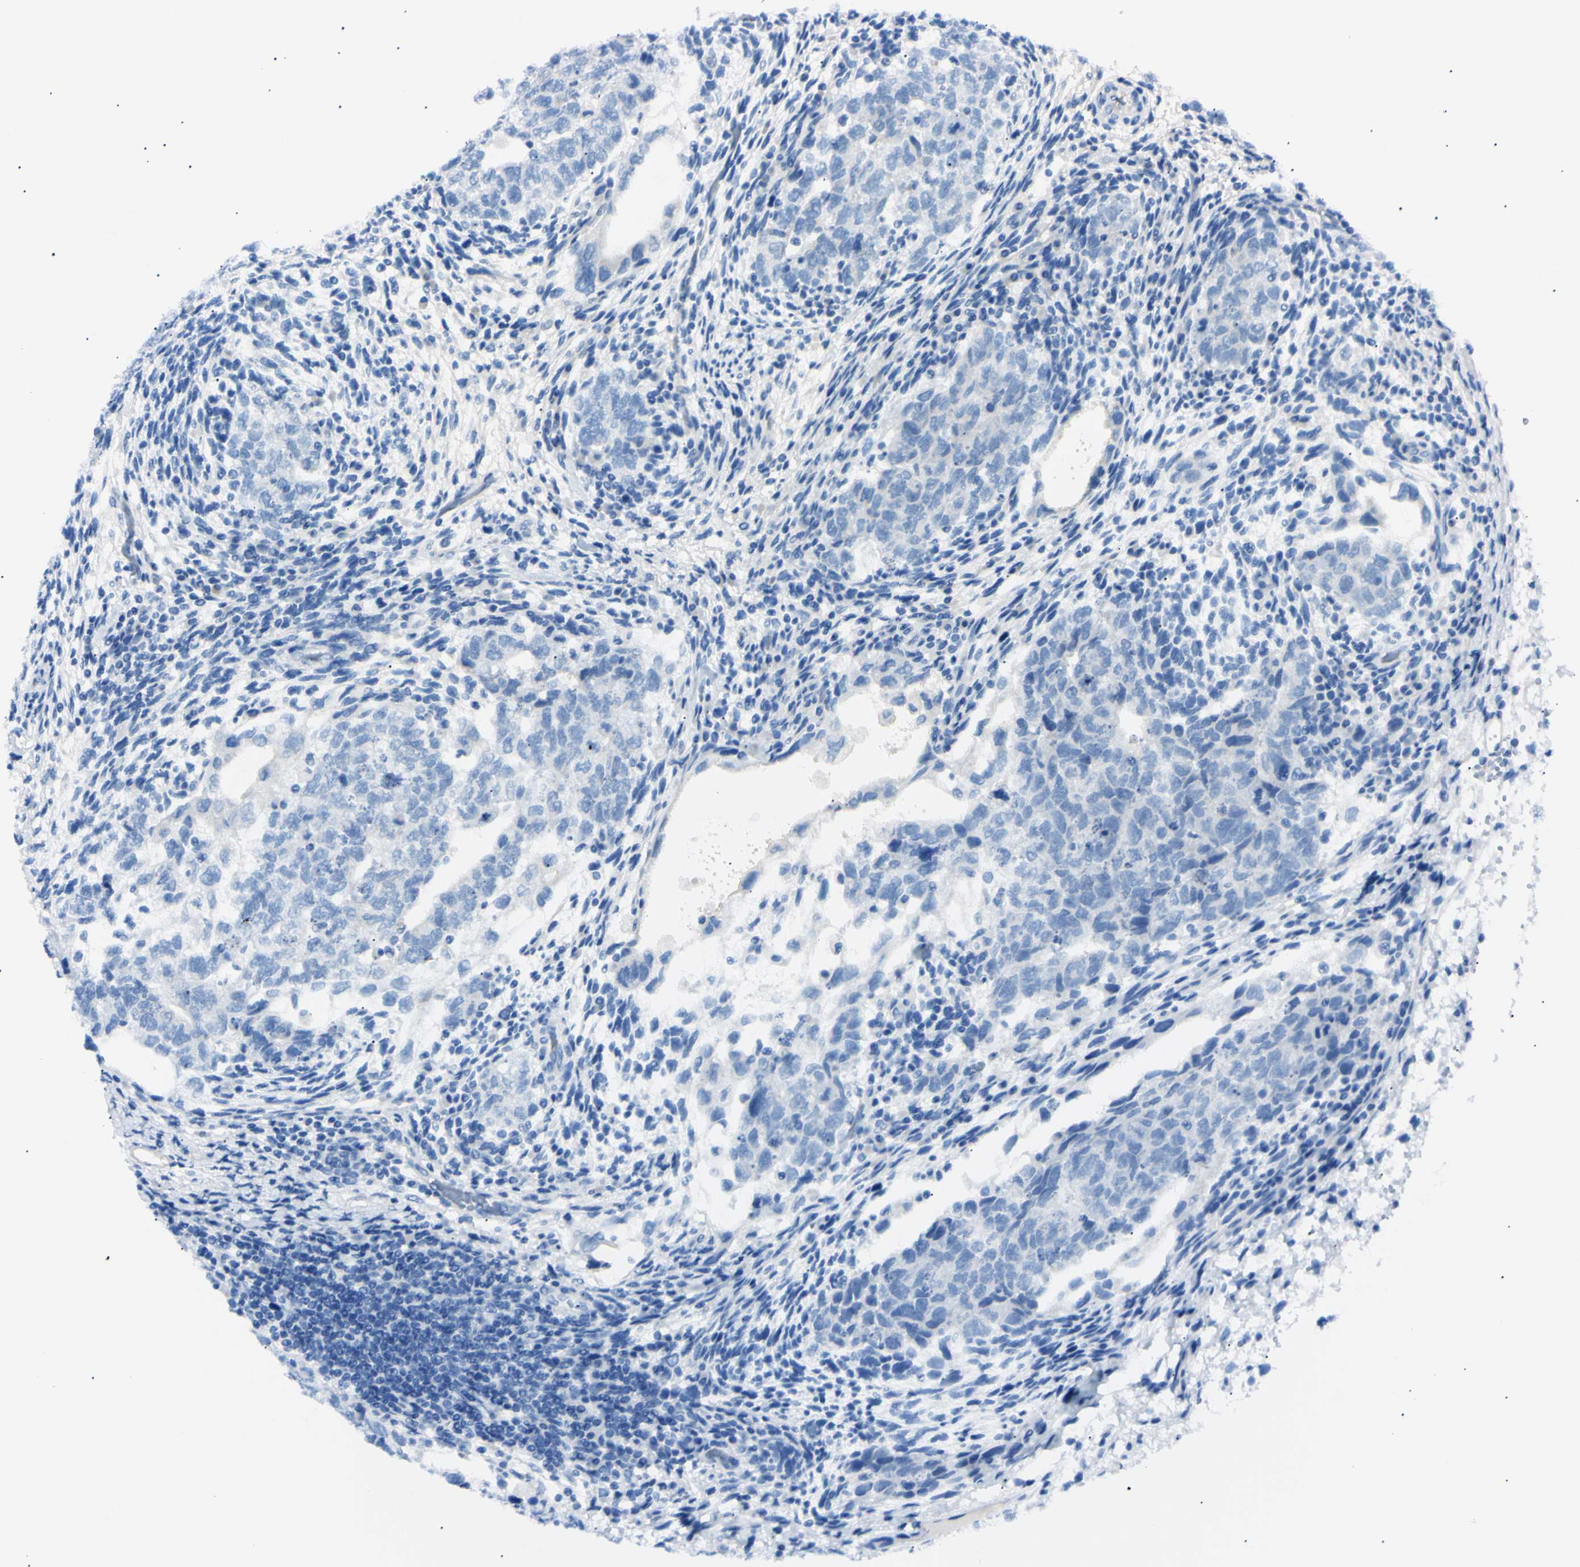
{"staining": {"intensity": "weak", "quantity": "<25%", "location": "cytoplasmic/membranous"}, "tissue": "testis cancer", "cell_type": "Tumor cells", "image_type": "cancer", "snomed": [{"axis": "morphology", "description": "Normal tissue, NOS"}, {"axis": "morphology", "description": "Carcinoma, Embryonal, NOS"}, {"axis": "topography", "description": "Testis"}], "caption": "Testis embryonal carcinoma was stained to show a protein in brown. There is no significant positivity in tumor cells.", "gene": "IER3IP1", "patient": {"sex": "male", "age": 36}}